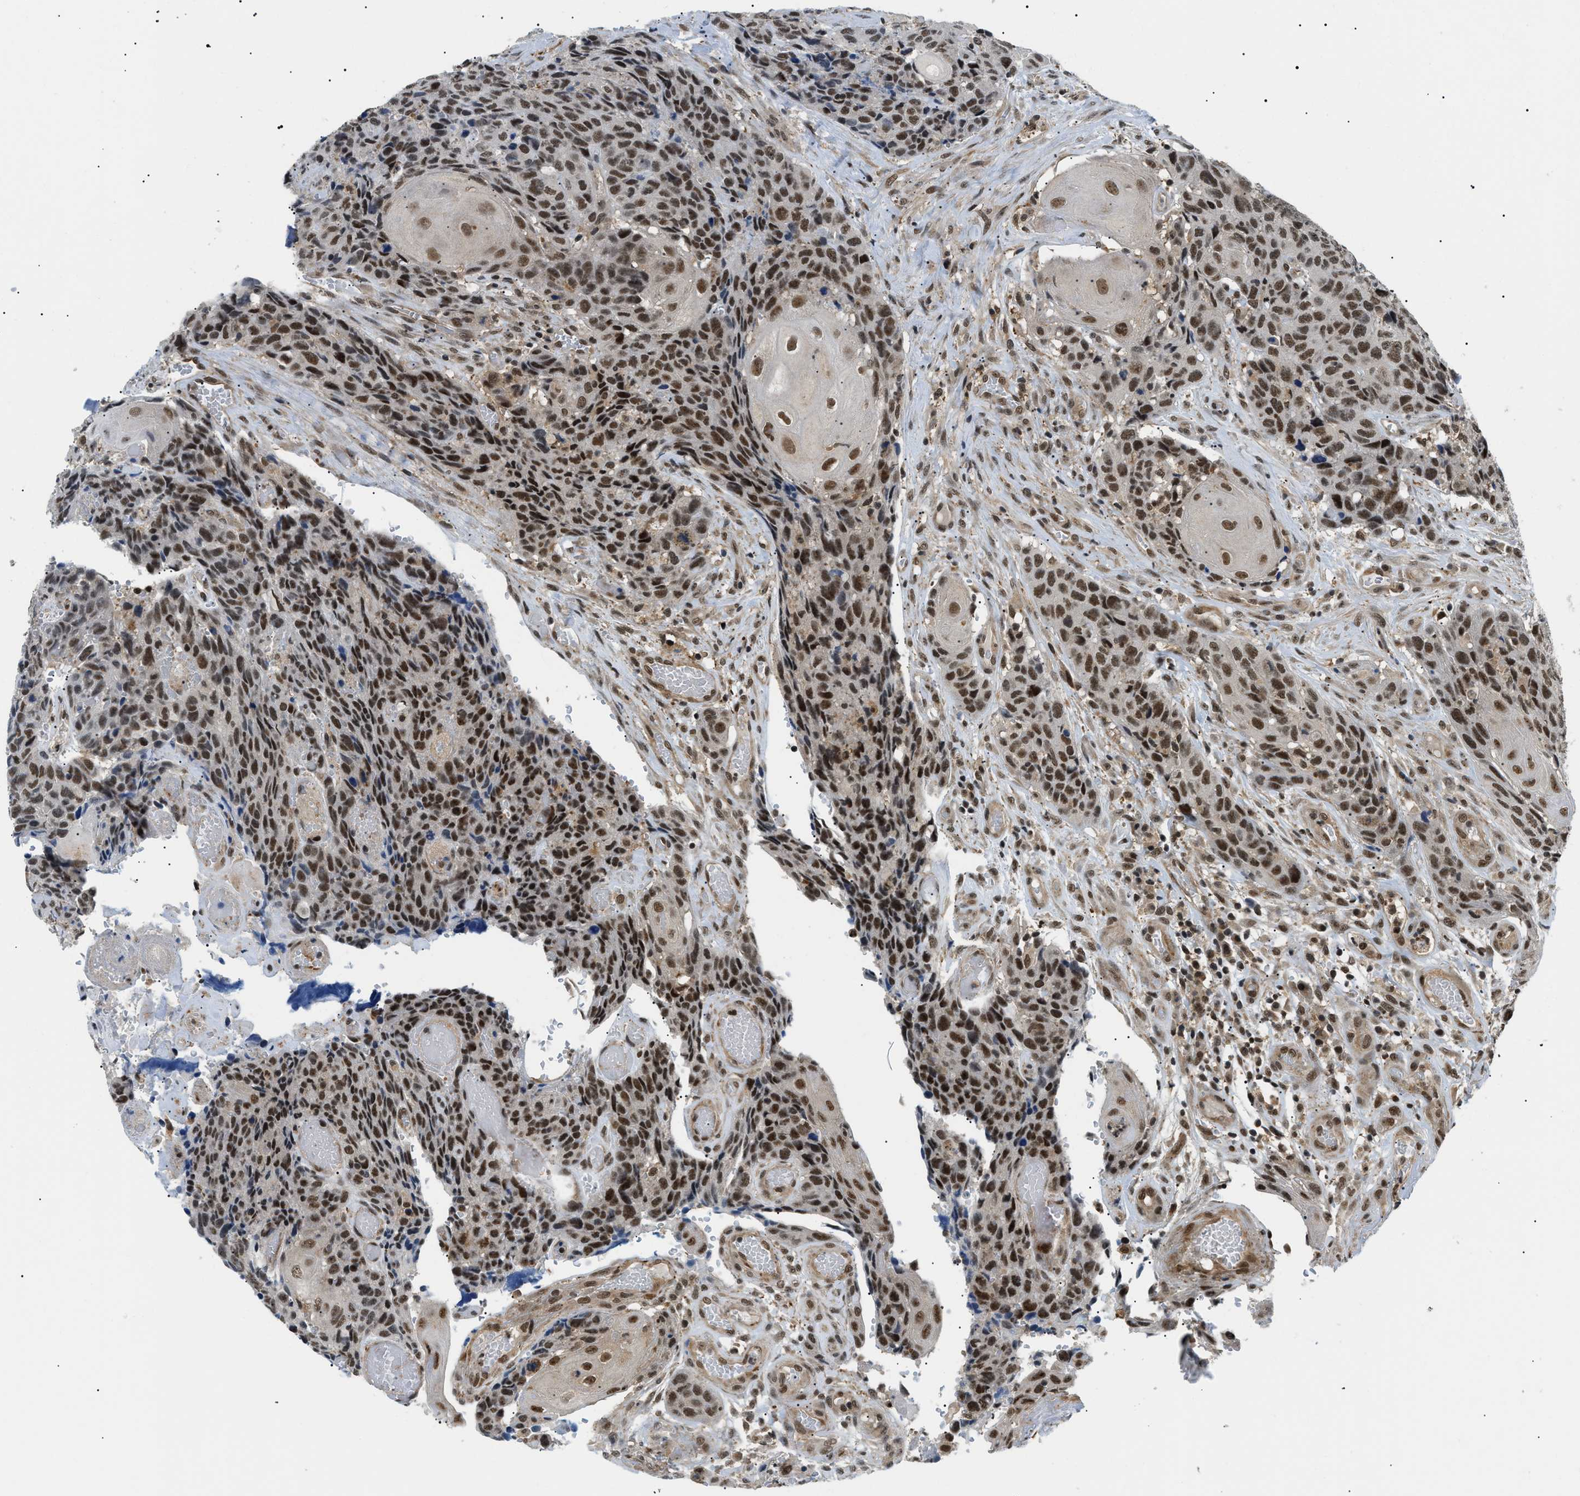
{"staining": {"intensity": "strong", "quantity": ">75%", "location": "cytoplasmic/membranous,nuclear"}, "tissue": "head and neck cancer", "cell_type": "Tumor cells", "image_type": "cancer", "snomed": [{"axis": "morphology", "description": "Squamous cell carcinoma, NOS"}, {"axis": "topography", "description": "Head-Neck"}], "caption": "Immunohistochemistry (IHC) (DAB (3,3'-diaminobenzidine)) staining of head and neck squamous cell carcinoma shows strong cytoplasmic/membranous and nuclear protein positivity in about >75% of tumor cells.", "gene": "RBM15", "patient": {"sex": "male", "age": 66}}